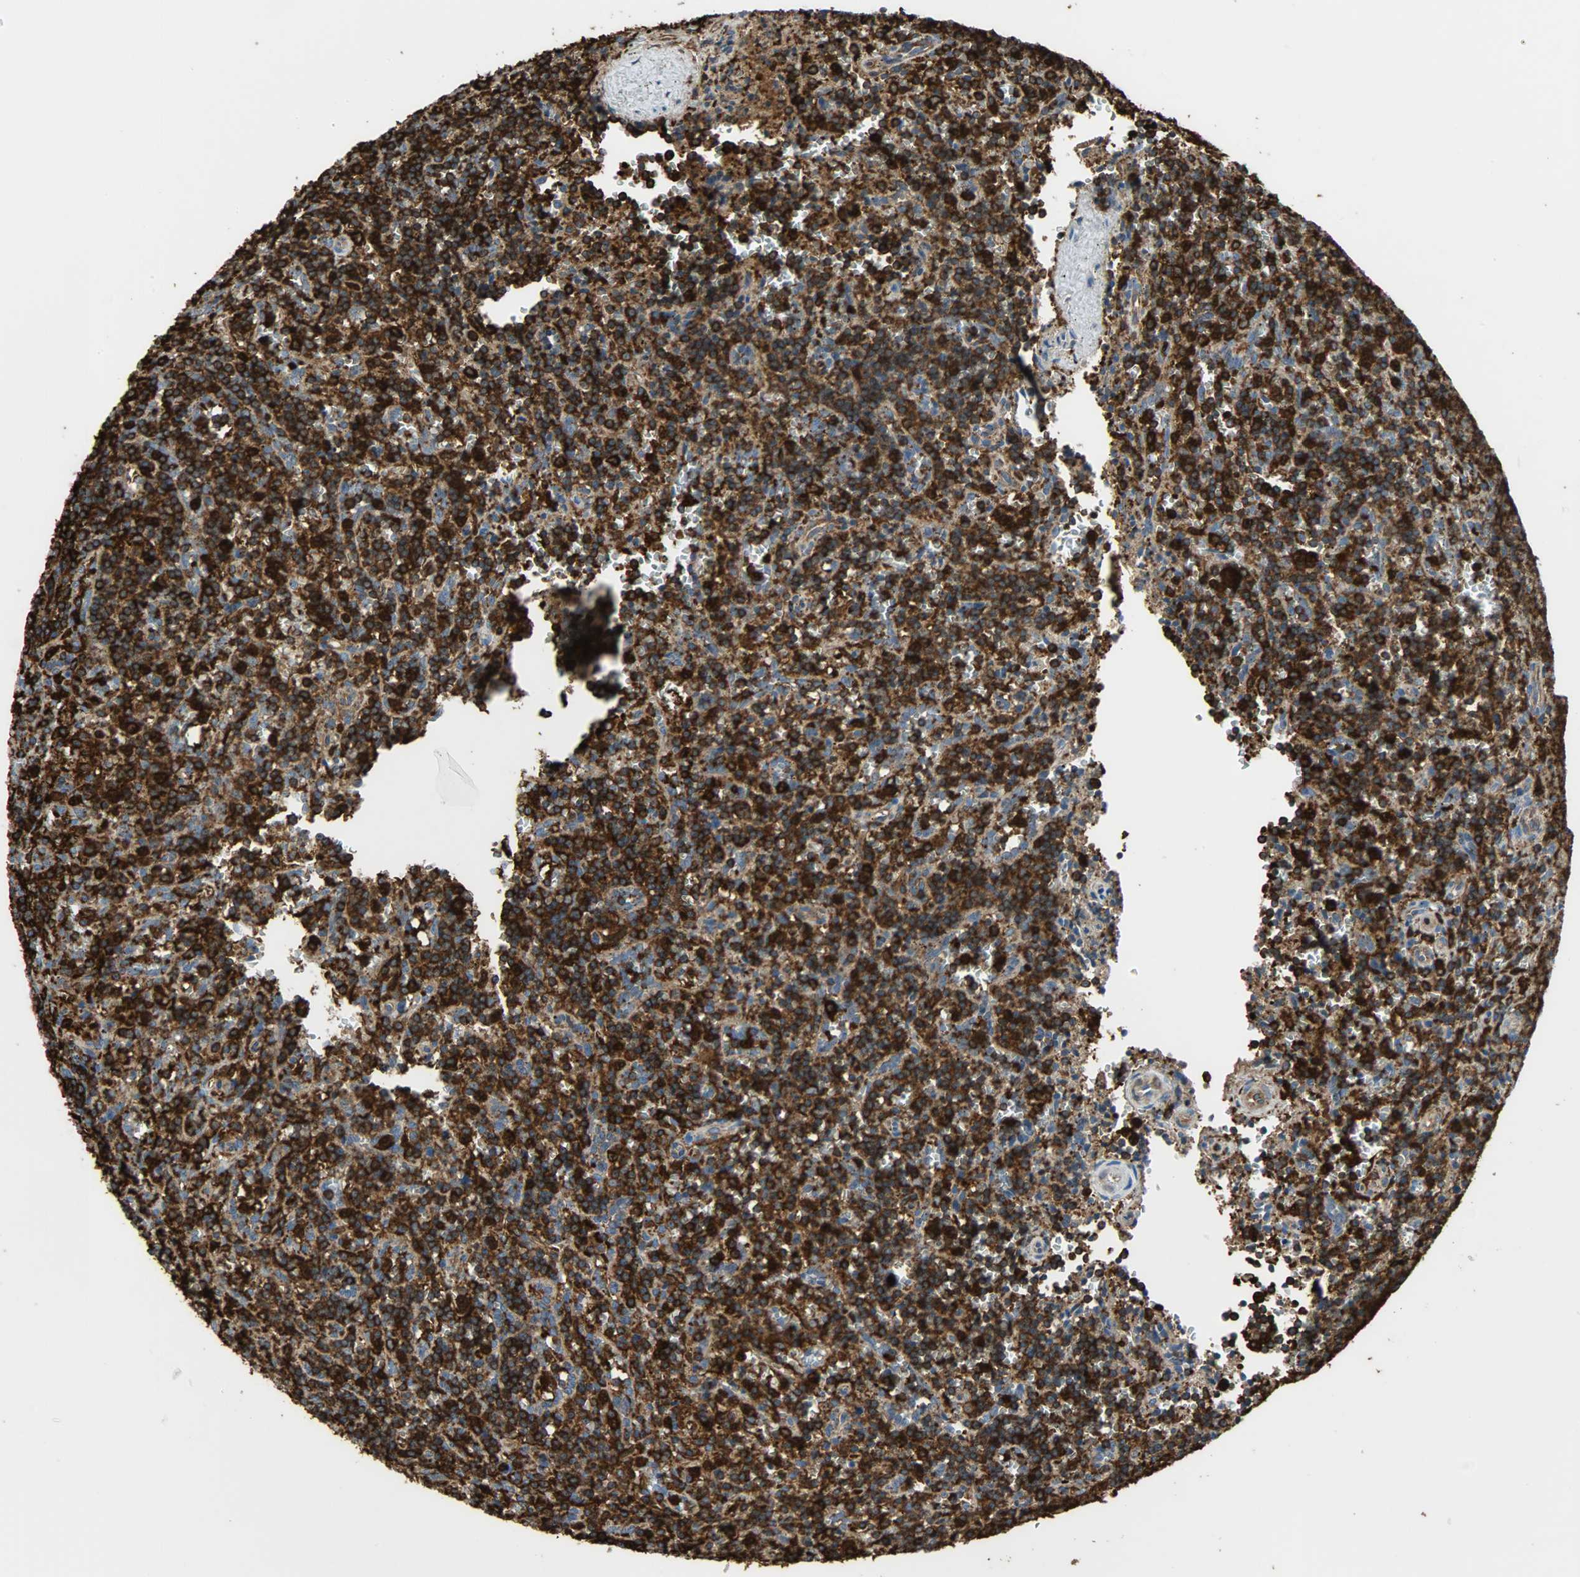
{"staining": {"intensity": "strong", "quantity": ">75%", "location": "cytoplasmic/membranous"}, "tissue": "lymphoma", "cell_type": "Tumor cells", "image_type": "cancer", "snomed": [{"axis": "morphology", "description": "Malignant lymphoma, non-Hodgkin's type, Low grade"}, {"axis": "topography", "description": "Spleen"}], "caption": "High-magnification brightfield microscopy of malignant lymphoma, non-Hodgkin's type (low-grade) stained with DAB (brown) and counterstained with hematoxylin (blue). tumor cells exhibit strong cytoplasmic/membranous staining is identified in about>75% of cells. The staining was performed using DAB (3,3'-diaminobenzidine), with brown indicating positive protein expression. Nuclei are stained blue with hematoxylin.", "gene": "VASP", "patient": {"sex": "male", "age": 73}}